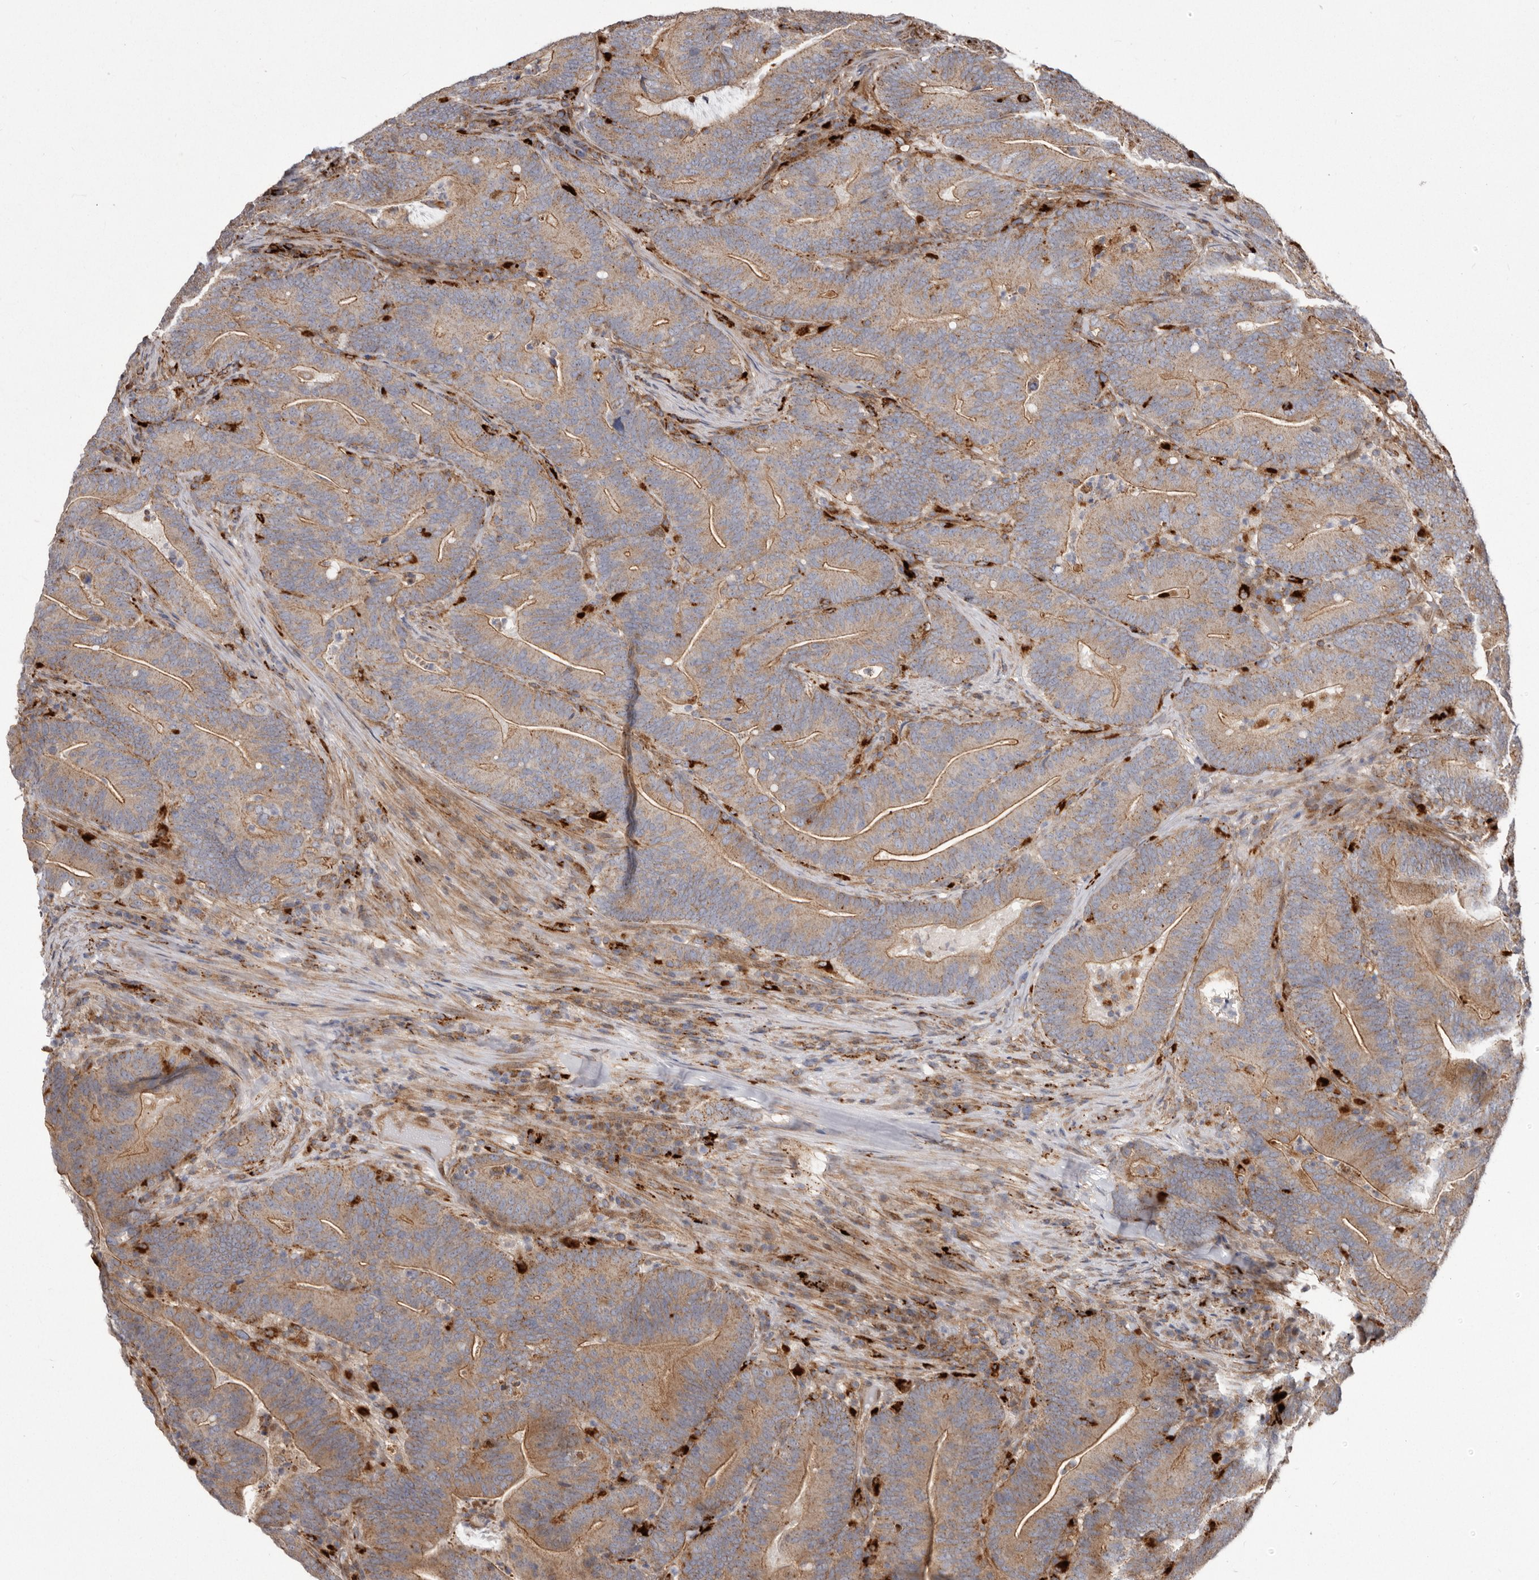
{"staining": {"intensity": "moderate", "quantity": ">75%", "location": "cytoplasmic/membranous"}, "tissue": "colorectal cancer", "cell_type": "Tumor cells", "image_type": "cancer", "snomed": [{"axis": "morphology", "description": "Adenocarcinoma, NOS"}, {"axis": "topography", "description": "Colon"}], "caption": "Immunohistochemistry (IHC) image of neoplastic tissue: colorectal cancer (adenocarcinoma) stained using immunohistochemistry displays medium levels of moderate protein expression localized specifically in the cytoplasmic/membranous of tumor cells, appearing as a cytoplasmic/membranous brown color.", "gene": "NUP43", "patient": {"sex": "female", "age": 66}}